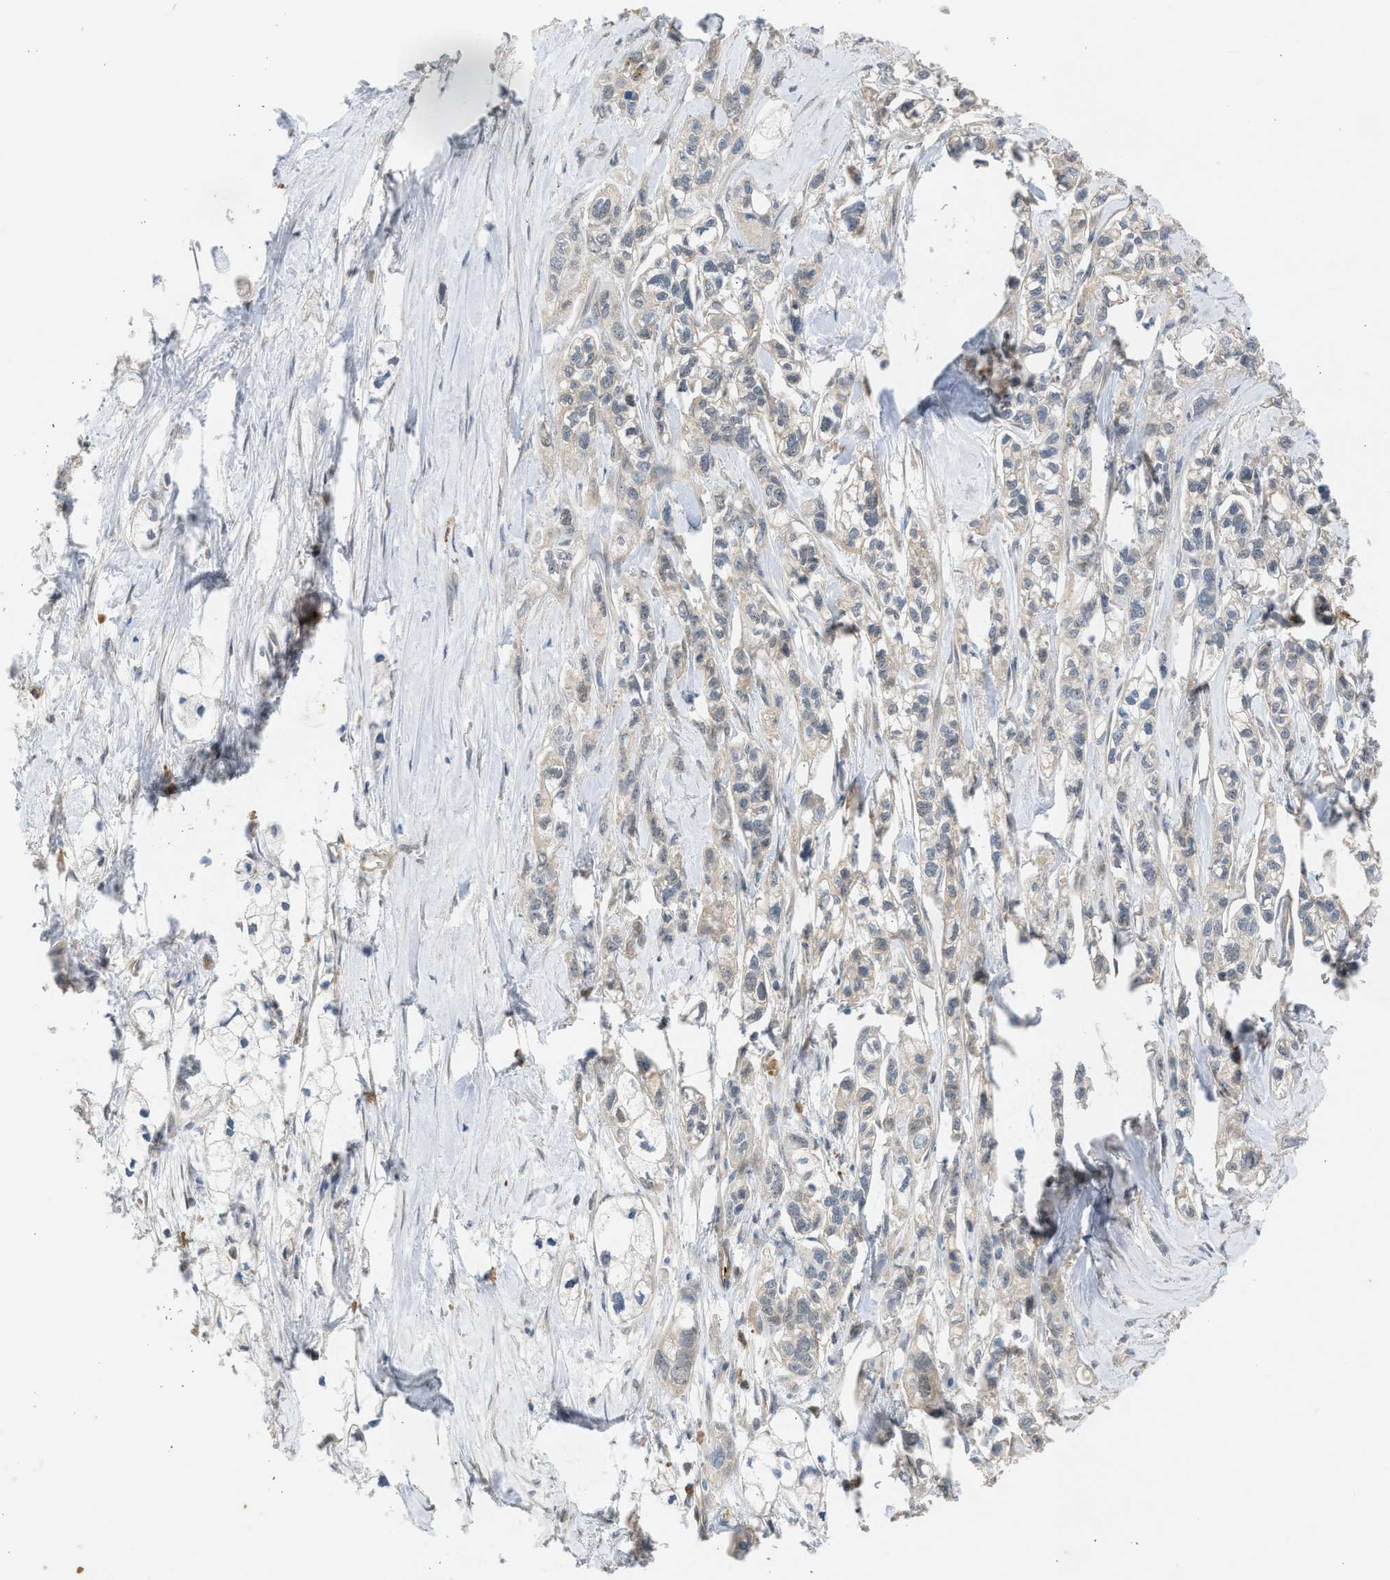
{"staining": {"intensity": "negative", "quantity": "none", "location": "none"}, "tissue": "pancreatic cancer", "cell_type": "Tumor cells", "image_type": "cancer", "snomed": [{"axis": "morphology", "description": "Adenocarcinoma, NOS"}, {"axis": "topography", "description": "Pancreas"}], "caption": "IHC photomicrograph of pancreatic cancer stained for a protein (brown), which demonstrates no staining in tumor cells.", "gene": "MAPK7", "patient": {"sex": "male", "age": 74}}